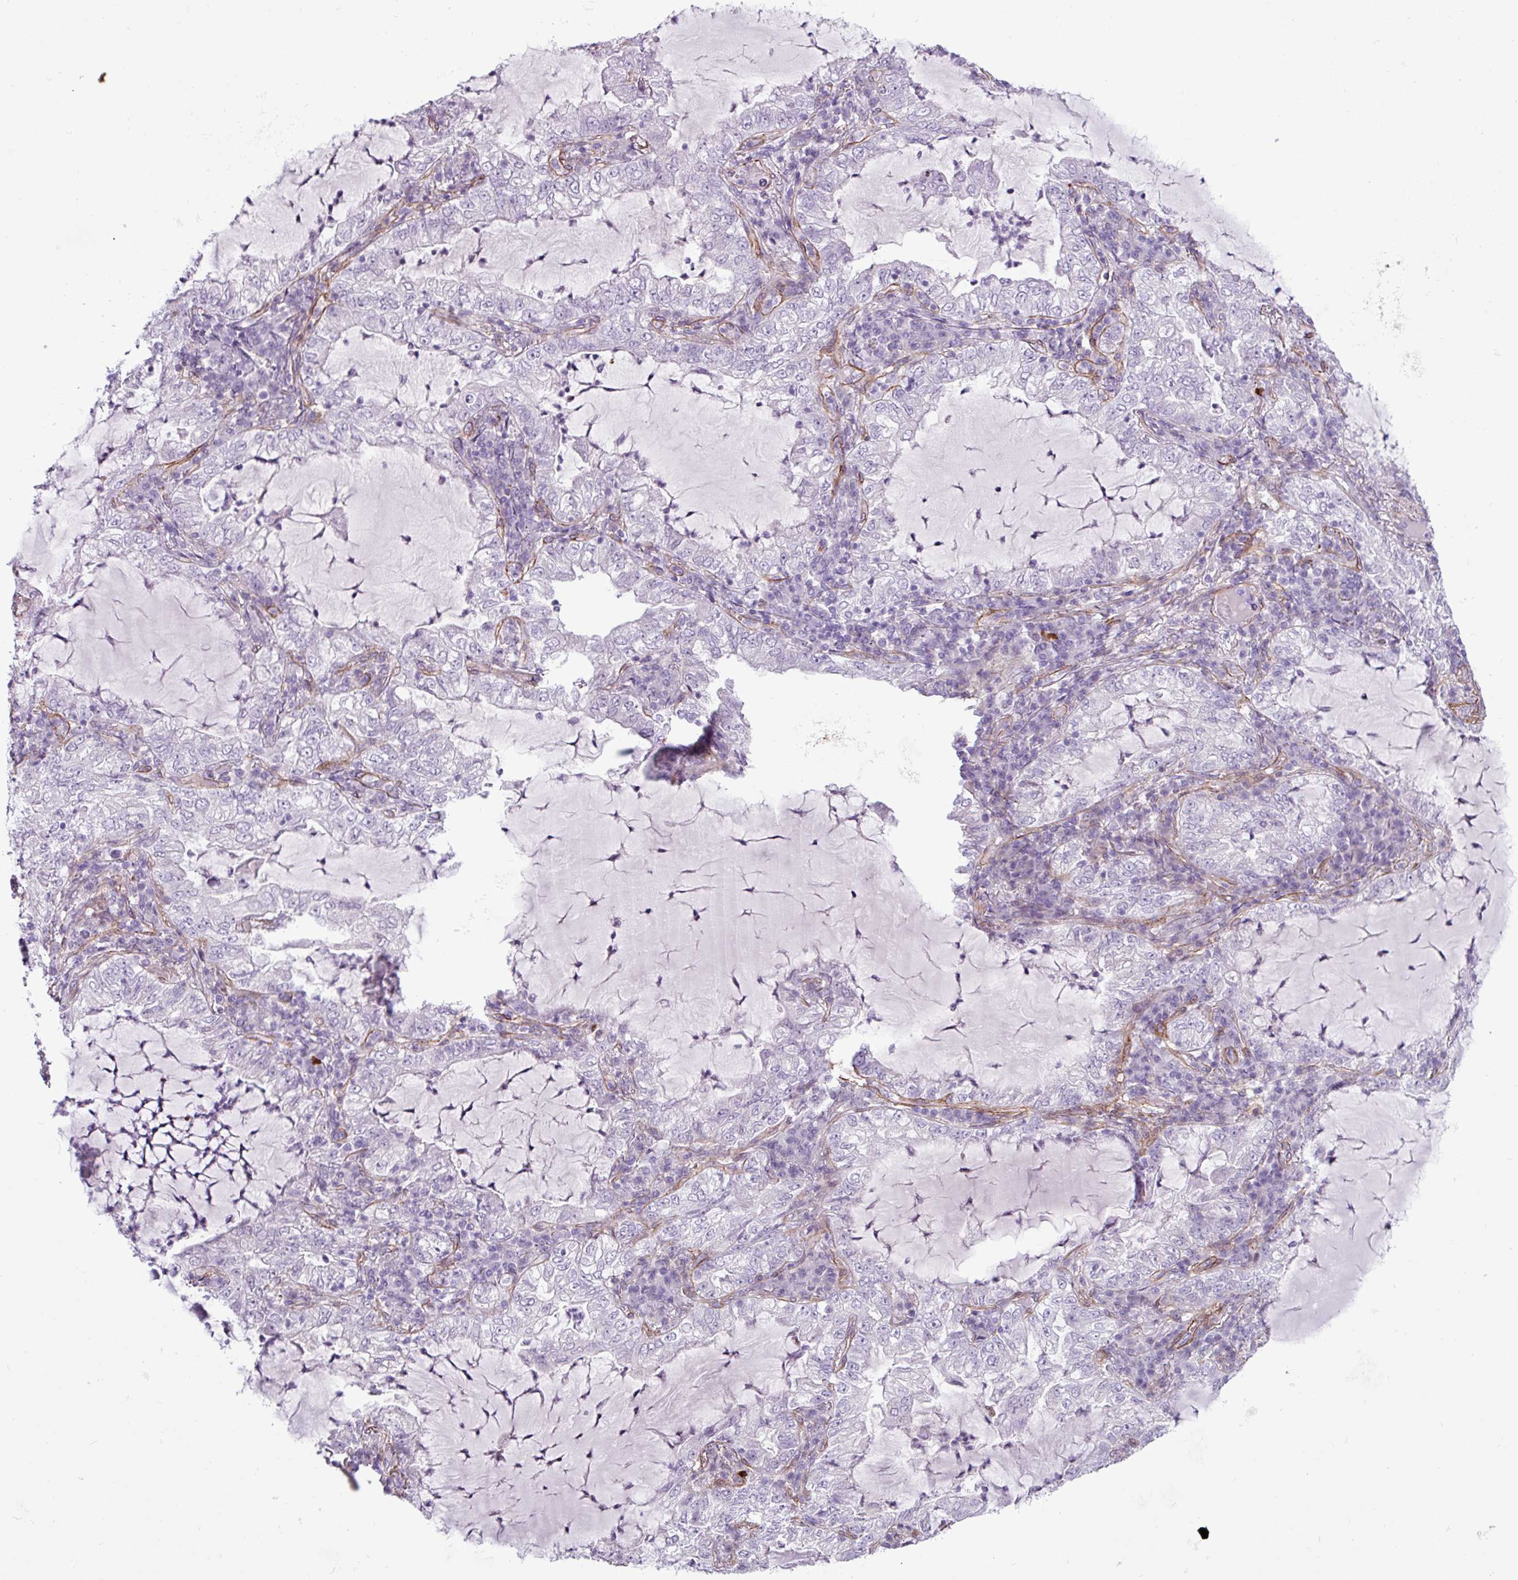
{"staining": {"intensity": "negative", "quantity": "none", "location": "none"}, "tissue": "lung cancer", "cell_type": "Tumor cells", "image_type": "cancer", "snomed": [{"axis": "morphology", "description": "Adenocarcinoma, NOS"}, {"axis": "topography", "description": "Lung"}], "caption": "The image reveals no staining of tumor cells in adenocarcinoma (lung).", "gene": "ATP10A", "patient": {"sex": "female", "age": 73}}